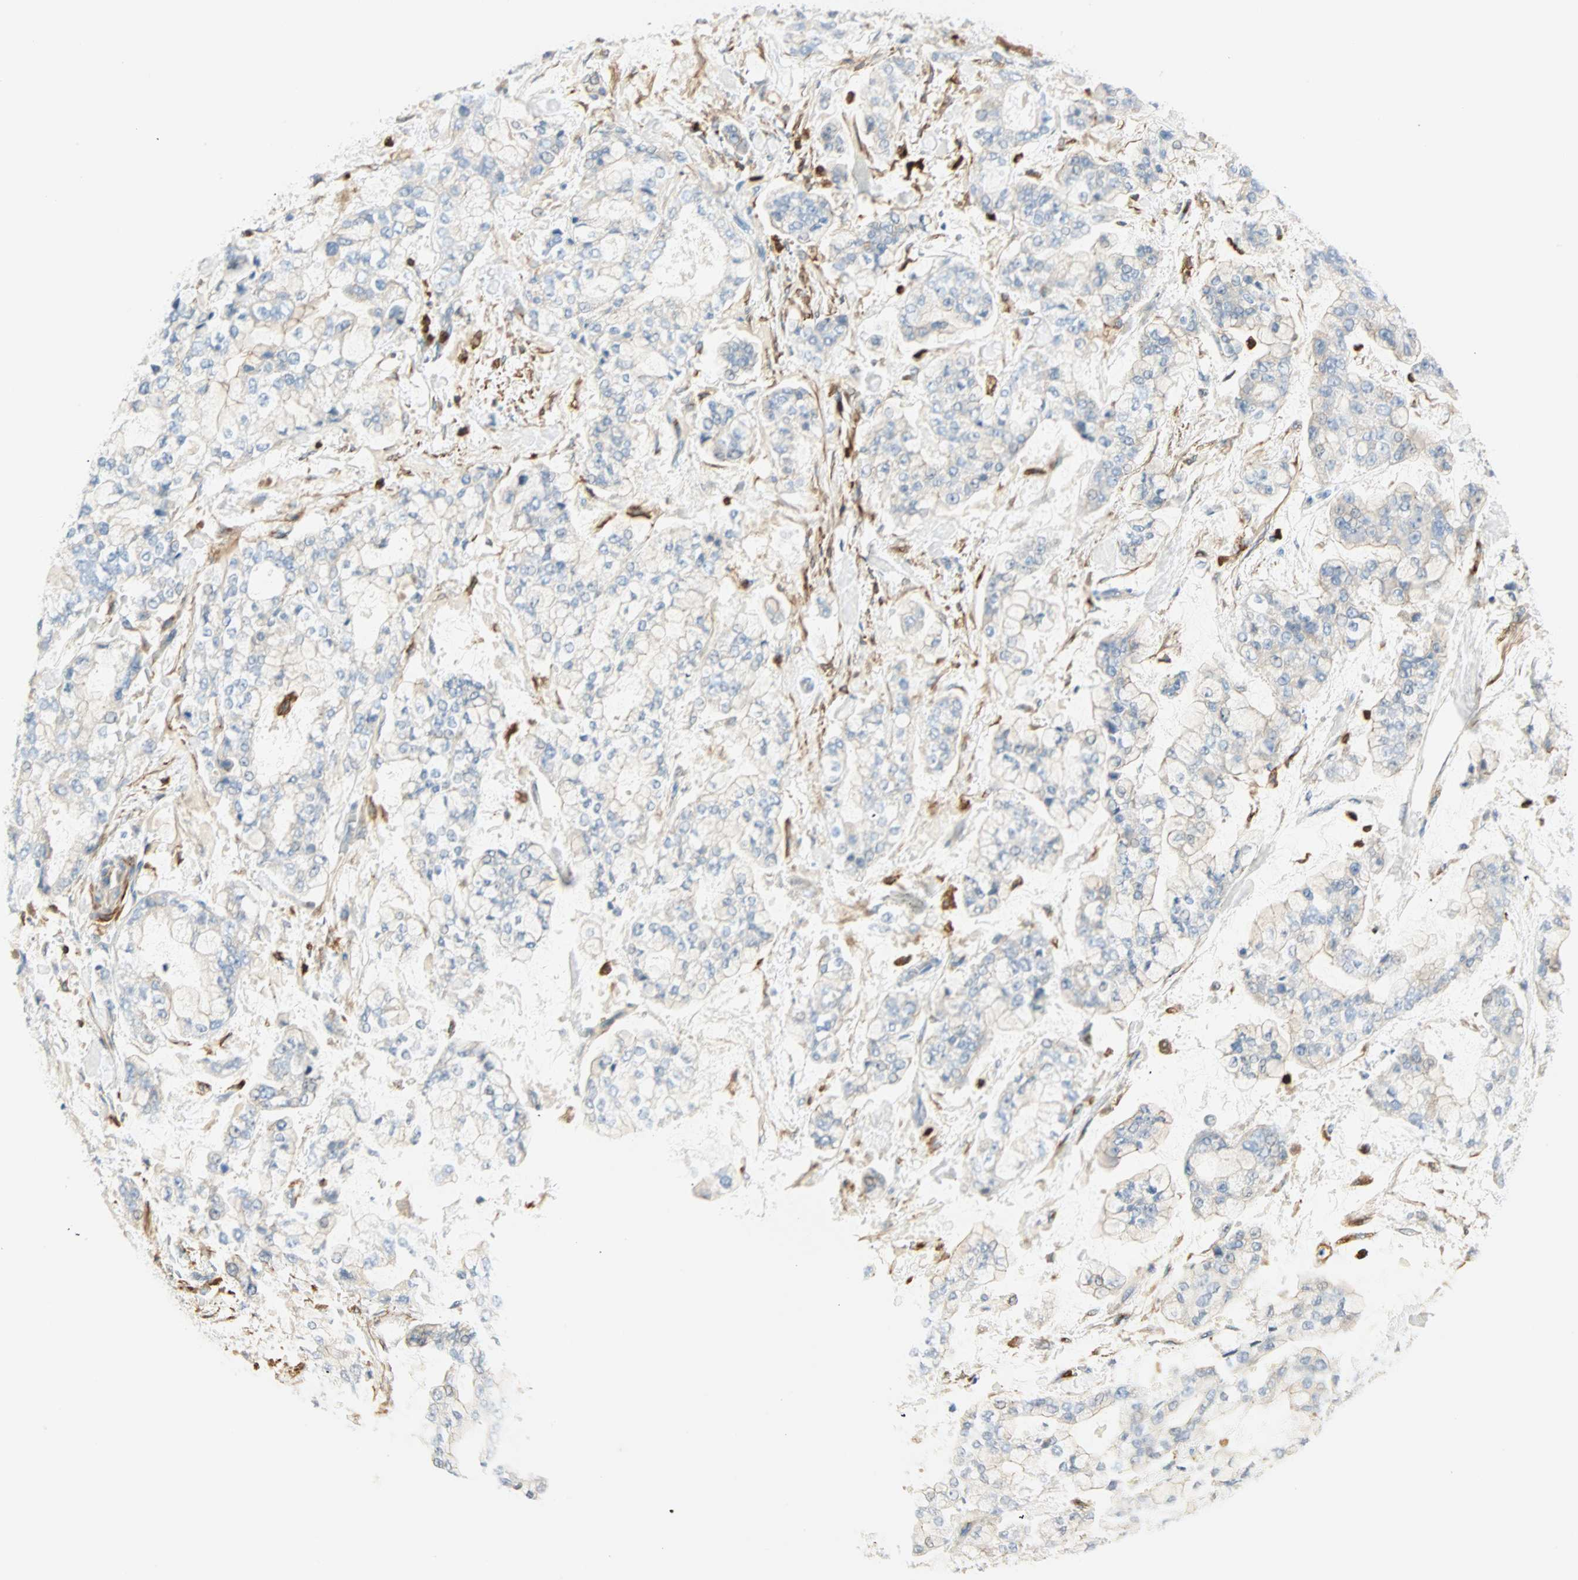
{"staining": {"intensity": "negative", "quantity": "none", "location": "none"}, "tissue": "stomach cancer", "cell_type": "Tumor cells", "image_type": "cancer", "snomed": [{"axis": "morphology", "description": "Normal tissue, NOS"}, {"axis": "morphology", "description": "Adenocarcinoma, NOS"}, {"axis": "topography", "description": "Stomach, upper"}, {"axis": "topography", "description": "Stomach"}], "caption": "Tumor cells are negative for protein expression in human adenocarcinoma (stomach).", "gene": "FMNL1", "patient": {"sex": "male", "age": 76}}